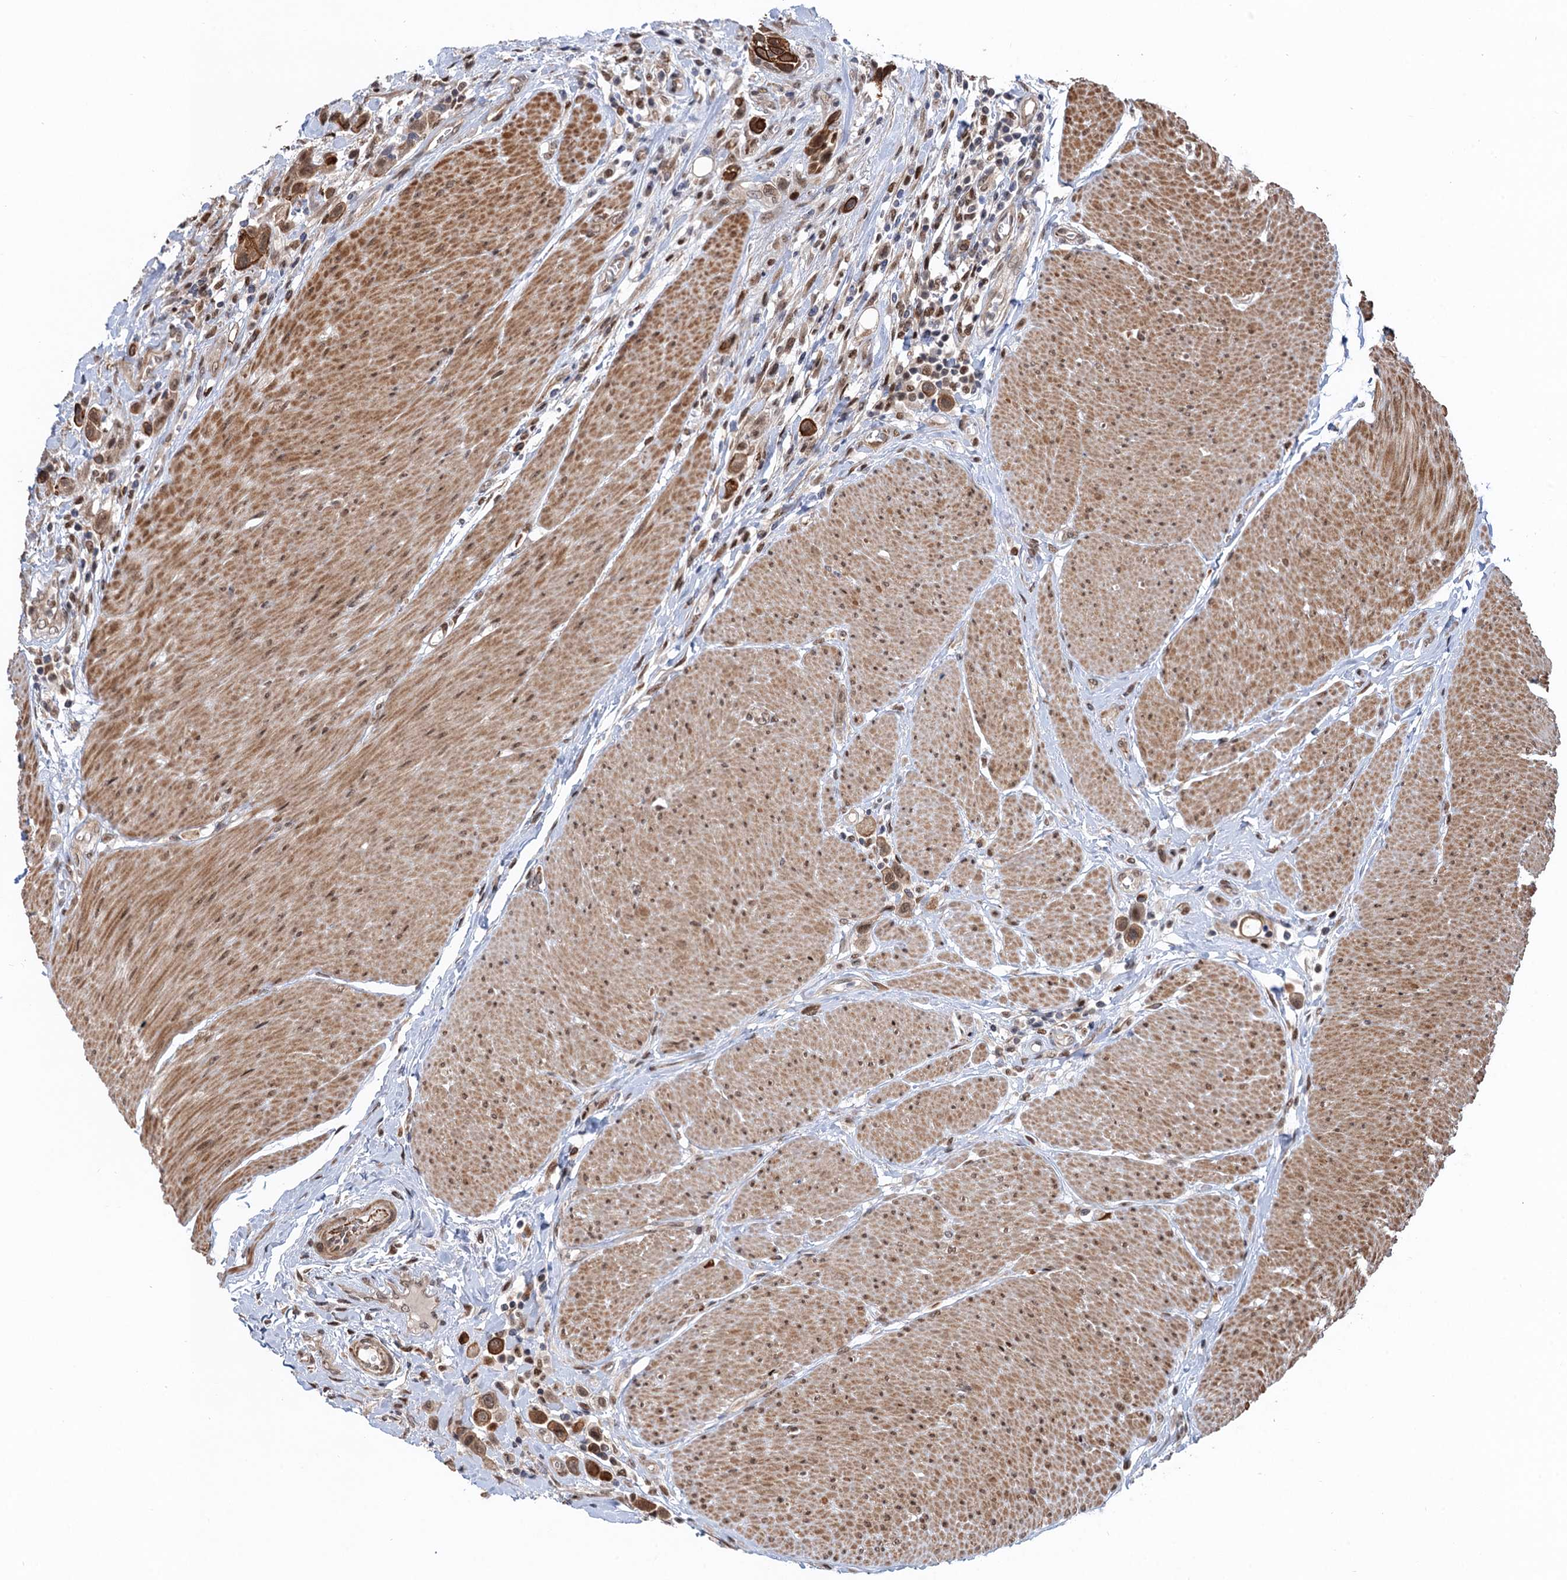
{"staining": {"intensity": "strong", "quantity": ">75%", "location": "cytoplasmic/membranous"}, "tissue": "urothelial cancer", "cell_type": "Tumor cells", "image_type": "cancer", "snomed": [{"axis": "morphology", "description": "Urothelial carcinoma, High grade"}, {"axis": "topography", "description": "Urinary bladder"}], "caption": "Immunohistochemical staining of human urothelial cancer reveals strong cytoplasmic/membranous protein positivity in about >75% of tumor cells.", "gene": "TTC31", "patient": {"sex": "male", "age": 50}}